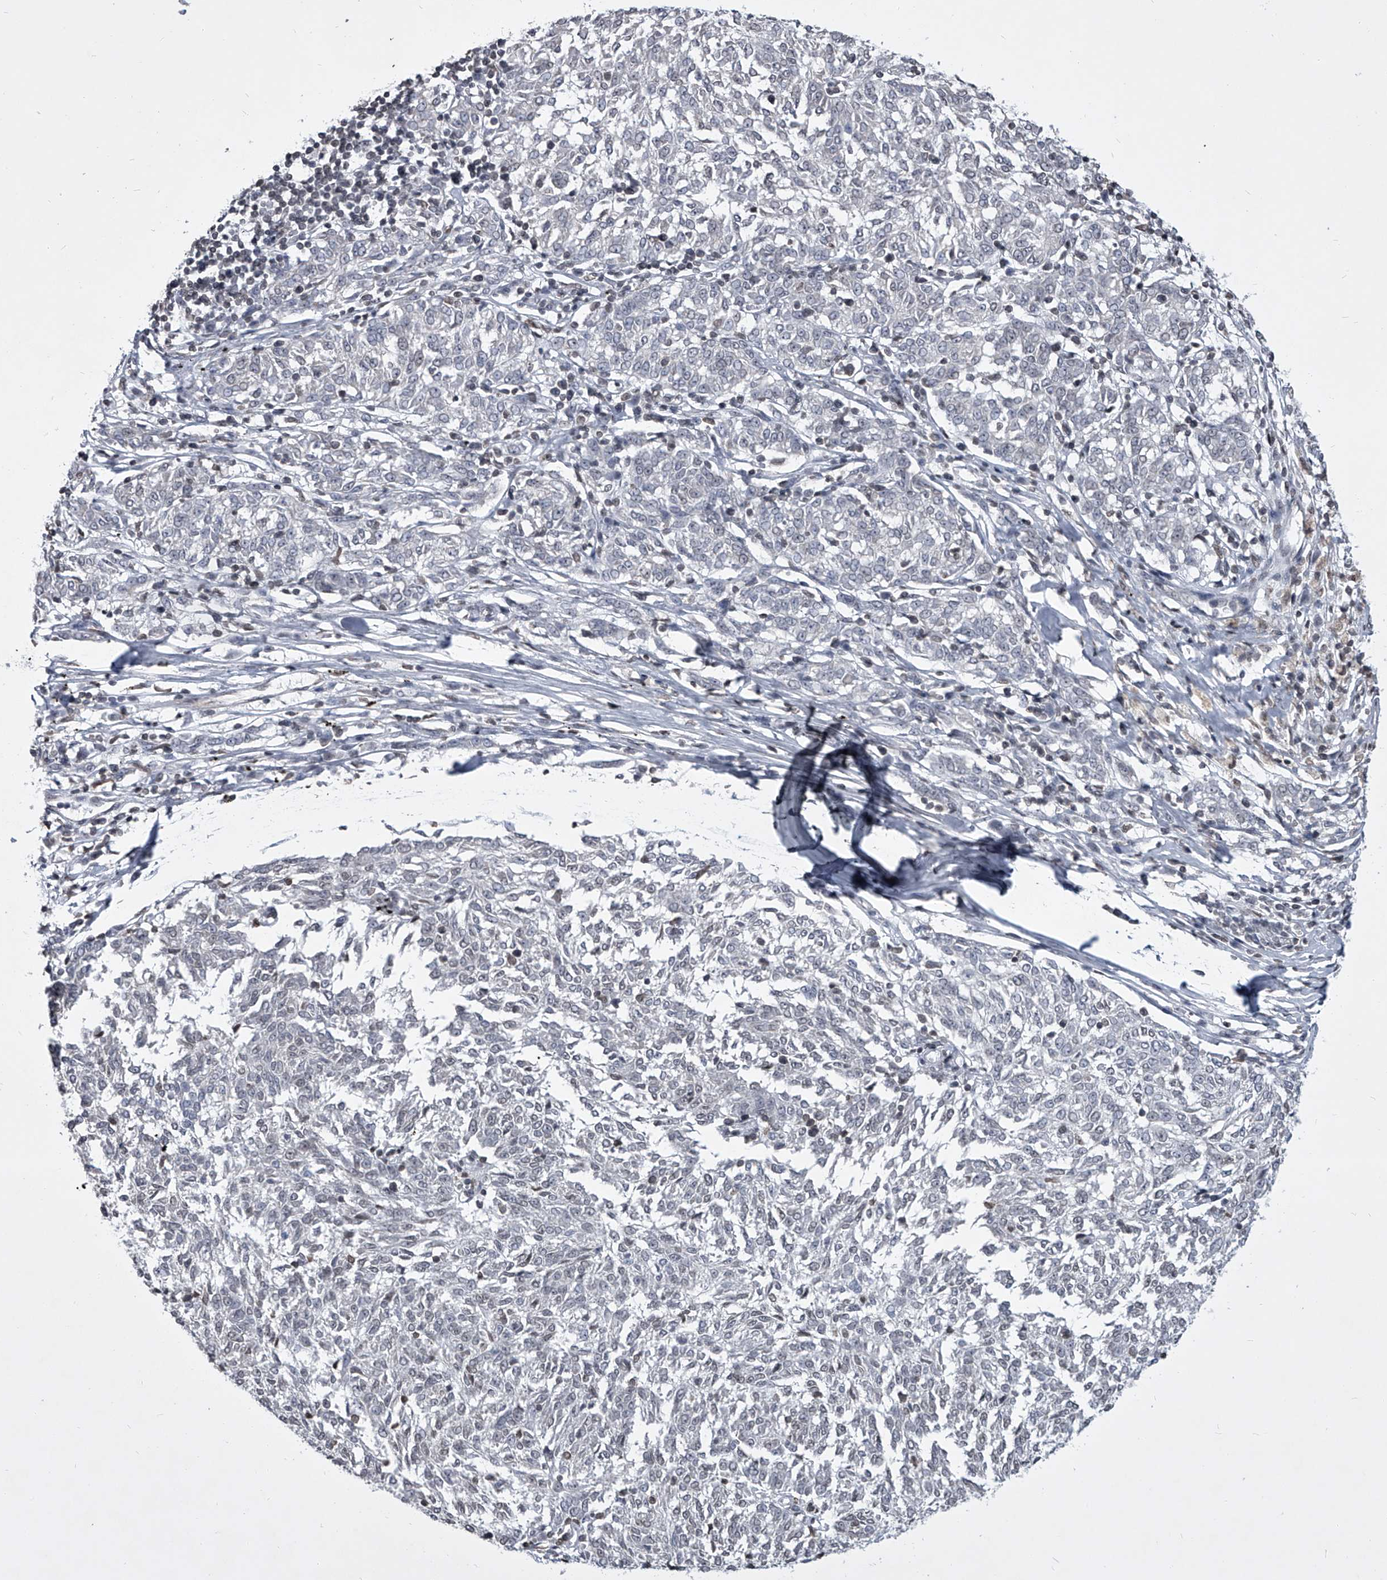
{"staining": {"intensity": "negative", "quantity": "none", "location": "none"}, "tissue": "melanoma", "cell_type": "Tumor cells", "image_type": "cancer", "snomed": [{"axis": "morphology", "description": "Malignant melanoma, NOS"}, {"axis": "topography", "description": "Skin"}], "caption": "High power microscopy histopathology image of an immunohistochemistry (IHC) histopathology image of melanoma, revealing no significant positivity in tumor cells.", "gene": "PPIL4", "patient": {"sex": "female", "age": 72}}